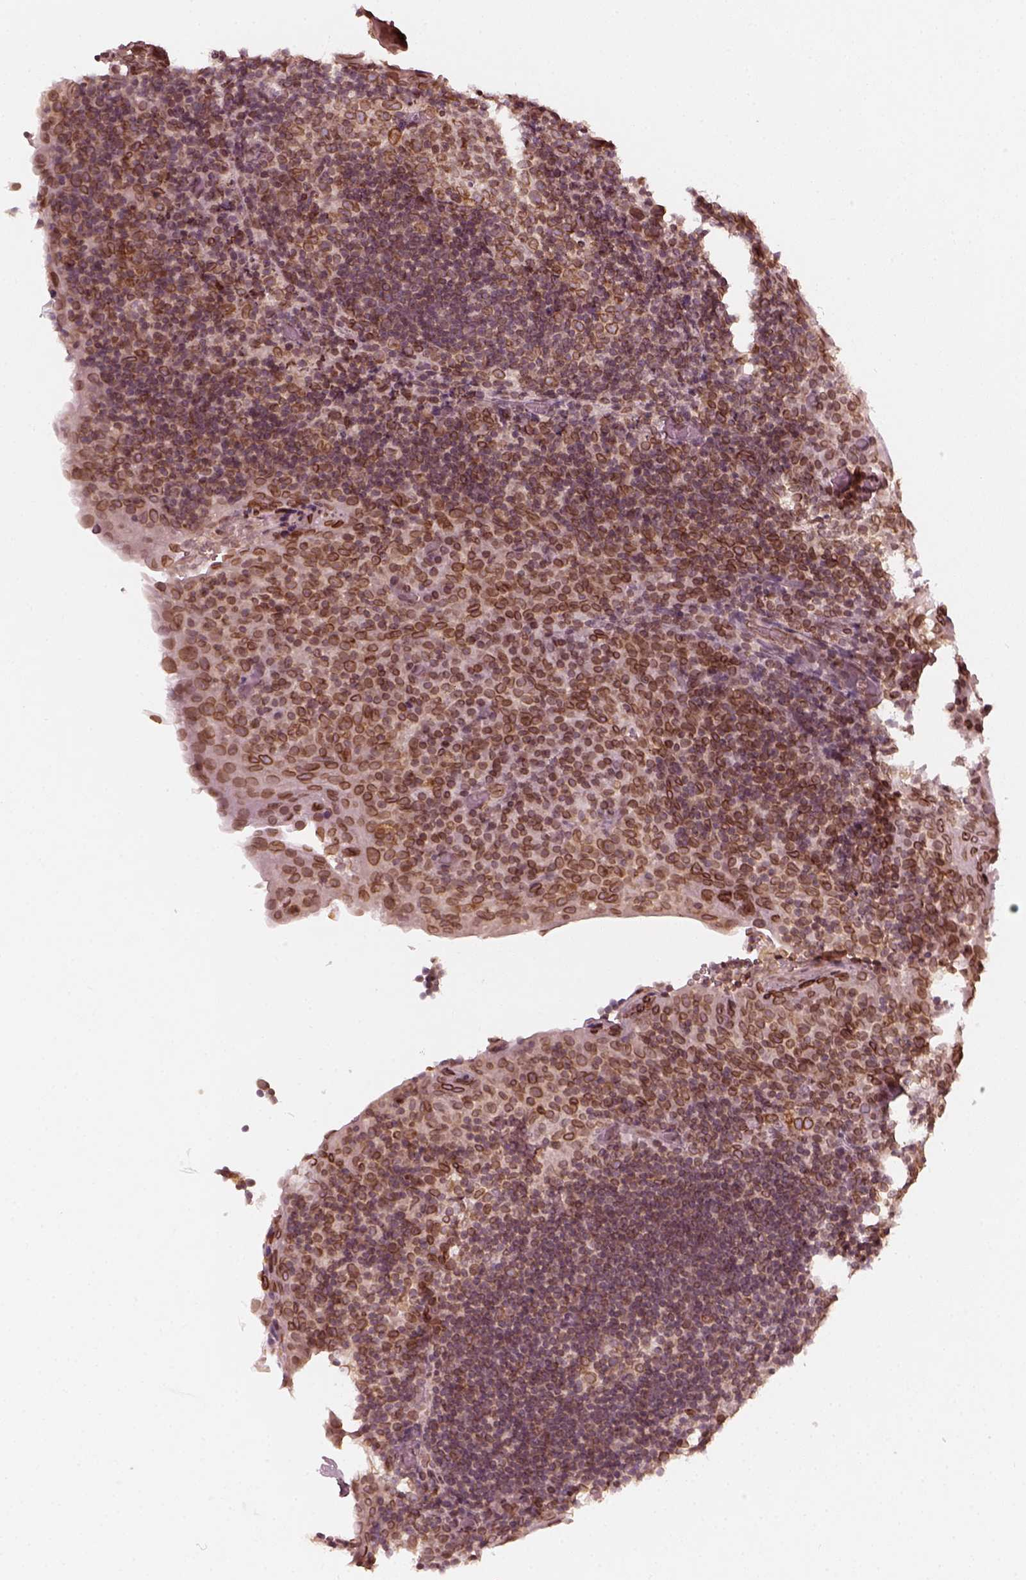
{"staining": {"intensity": "moderate", "quantity": "<25%", "location": "cytoplasmic/membranous,nuclear"}, "tissue": "tonsil", "cell_type": "Germinal center cells", "image_type": "normal", "snomed": [{"axis": "morphology", "description": "Normal tissue, NOS"}, {"axis": "topography", "description": "Tonsil"}], "caption": "Tonsil stained with immunohistochemistry shows moderate cytoplasmic/membranous,nuclear expression in about <25% of germinal center cells.", "gene": "DCAF12", "patient": {"sex": "male", "age": 17}}